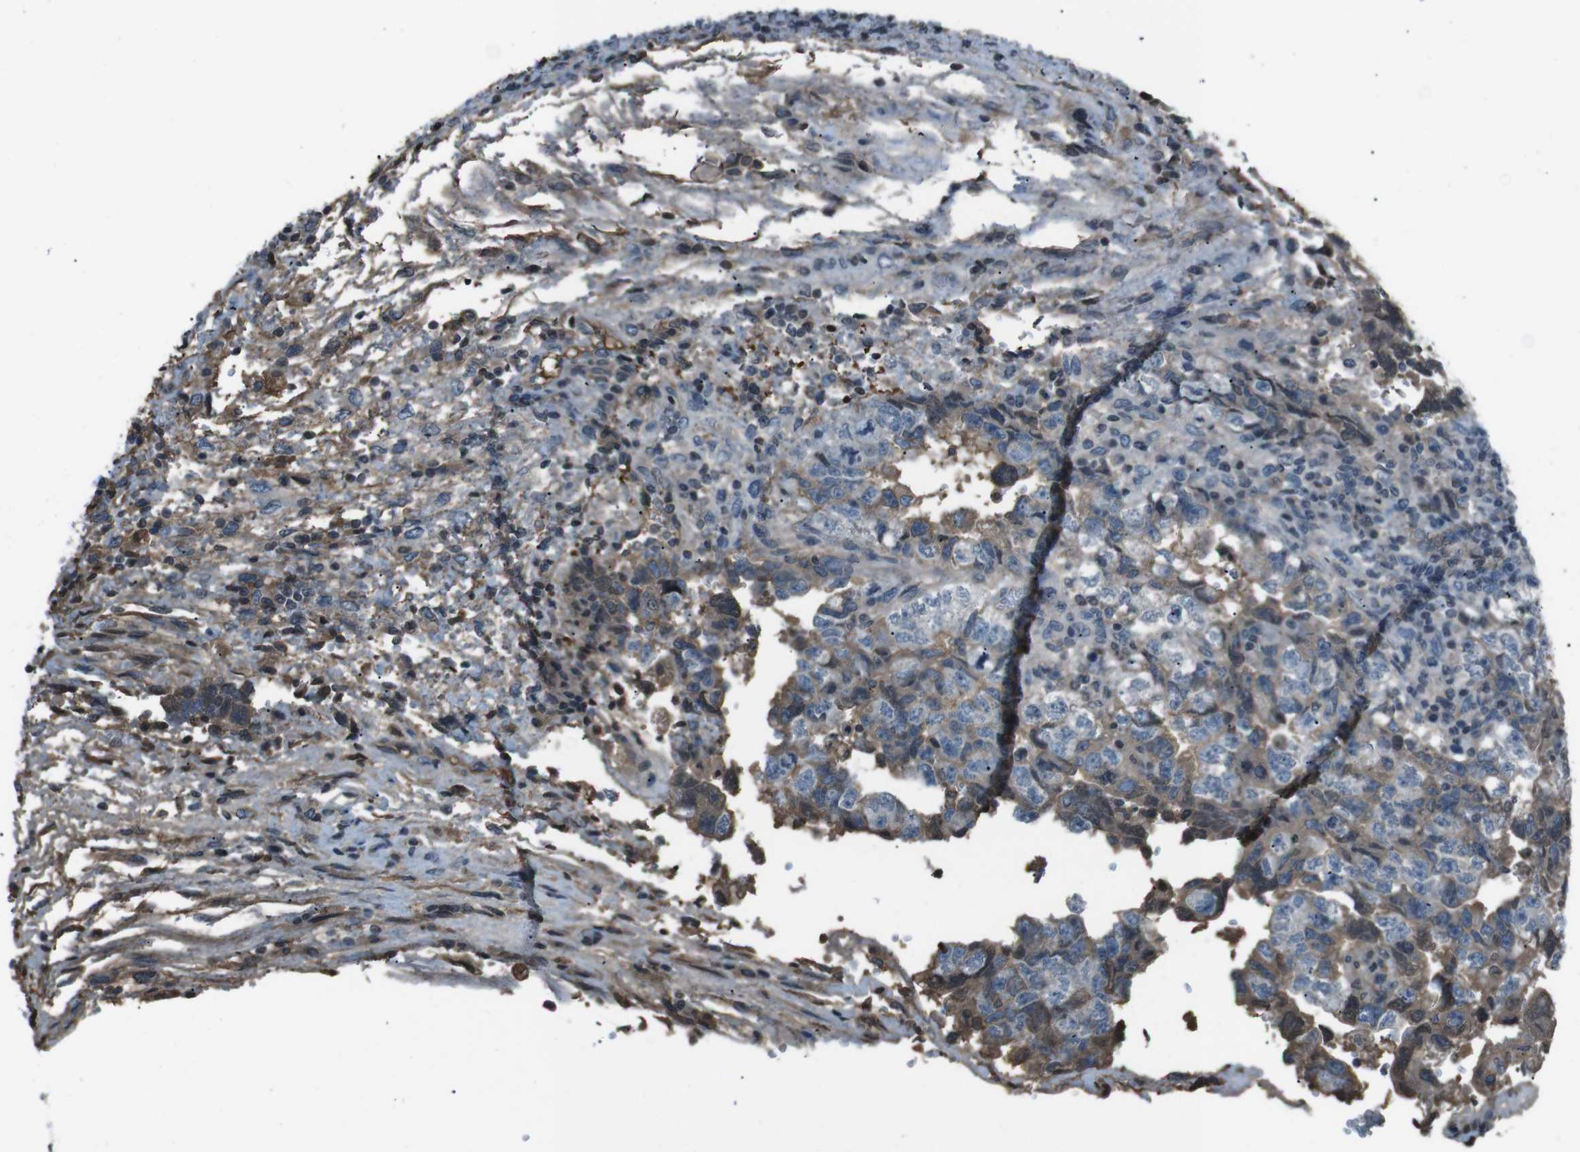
{"staining": {"intensity": "moderate", "quantity": "<25%", "location": "cytoplasmic/membranous"}, "tissue": "testis cancer", "cell_type": "Tumor cells", "image_type": "cancer", "snomed": [{"axis": "morphology", "description": "Carcinoma, Embryonal, NOS"}, {"axis": "topography", "description": "Testis"}], "caption": "Tumor cells demonstrate low levels of moderate cytoplasmic/membranous staining in about <25% of cells in testis cancer (embryonal carcinoma). (Brightfield microscopy of DAB IHC at high magnification).", "gene": "UGT1A6", "patient": {"sex": "male", "age": 36}}